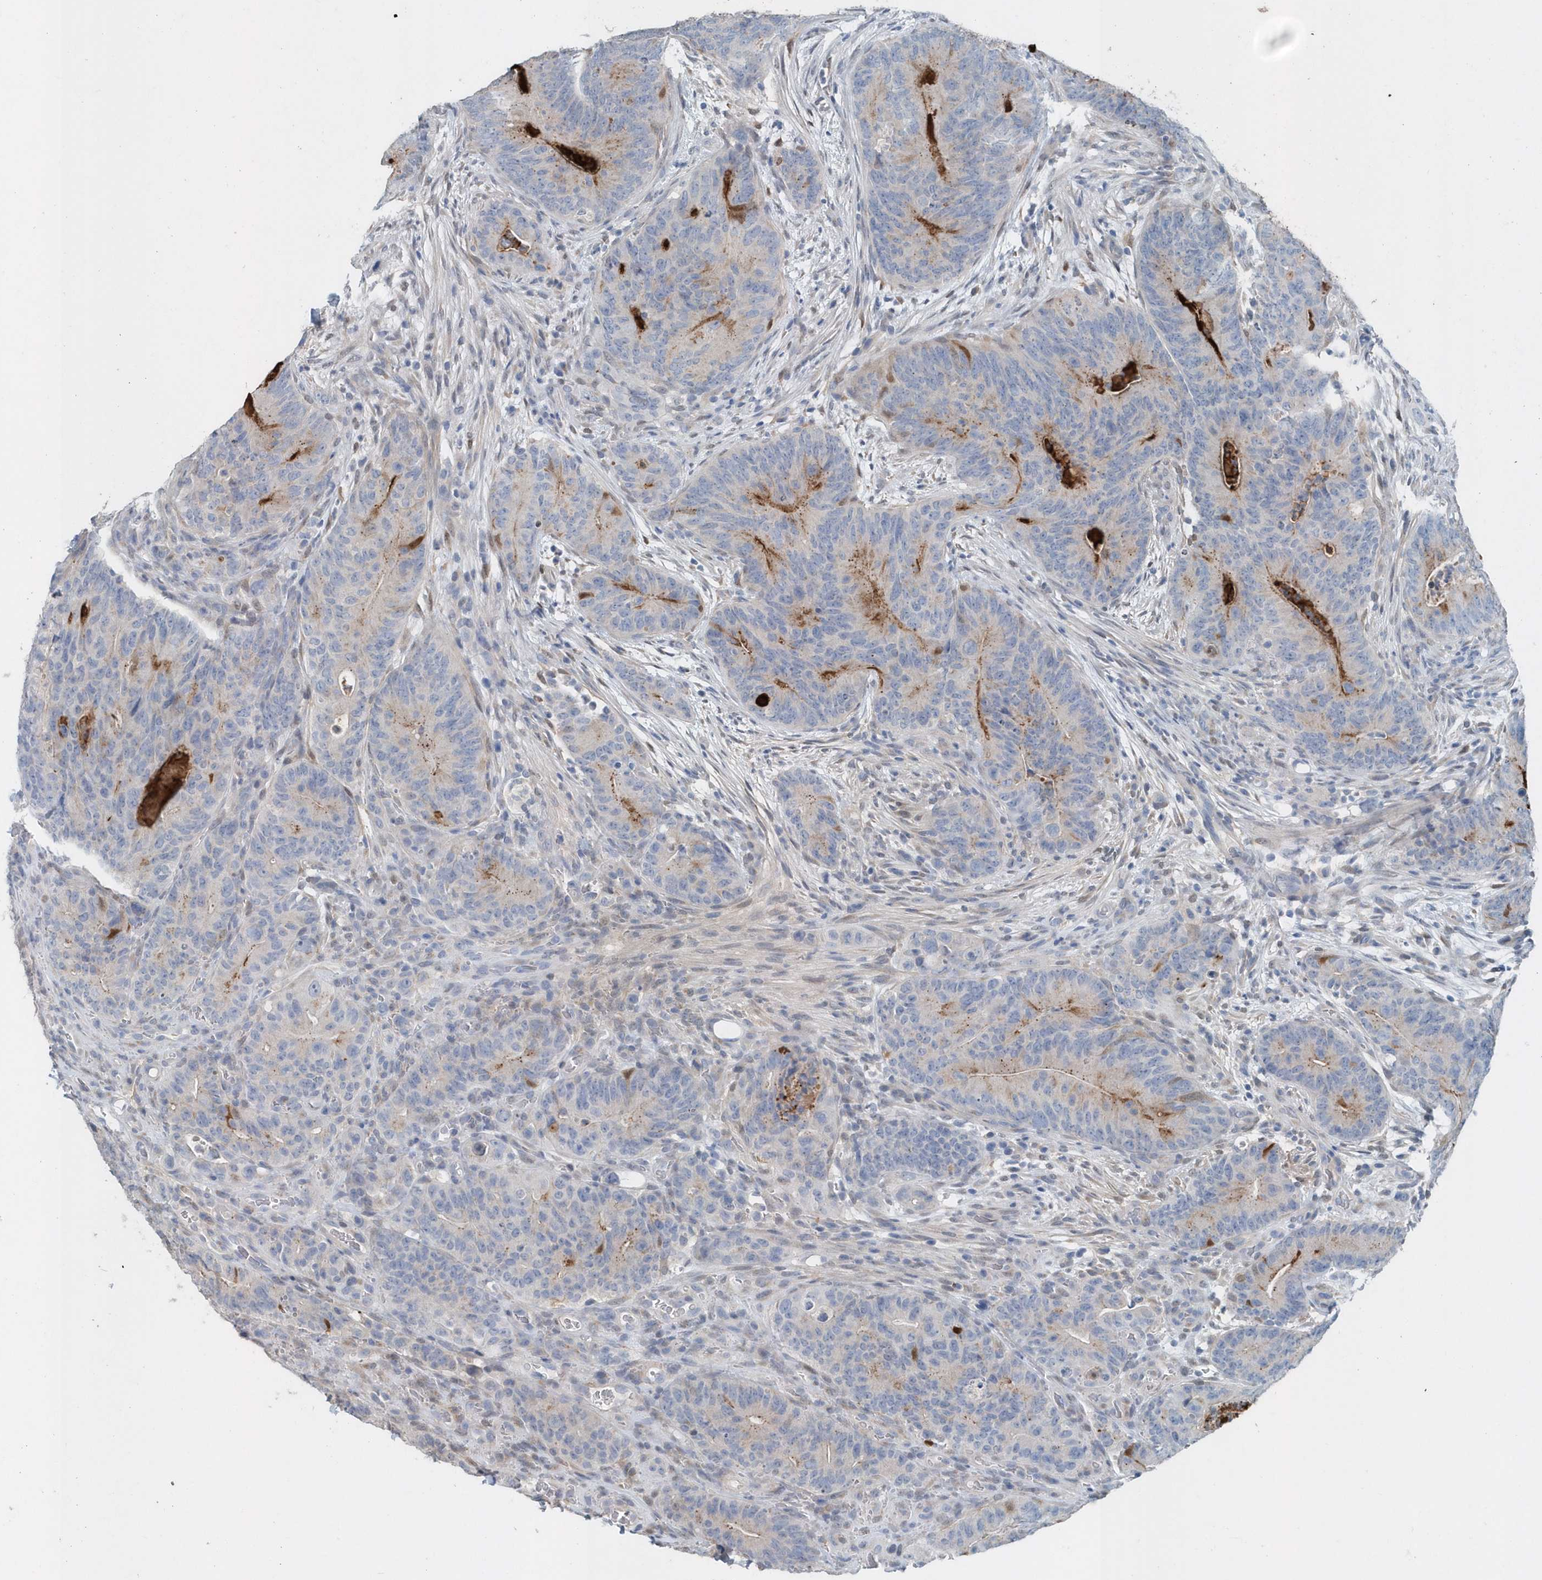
{"staining": {"intensity": "negative", "quantity": "none", "location": "none"}, "tissue": "colorectal cancer", "cell_type": "Tumor cells", "image_type": "cancer", "snomed": [{"axis": "morphology", "description": "Normal tissue, NOS"}, {"axis": "topography", "description": "Colon"}], "caption": "High magnification brightfield microscopy of colorectal cancer stained with DAB (brown) and counterstained with hematoxylin (blue): tumor cells show no significant staining. (Brightfield microscopy of DAB (3,3'-diaminobenzidine) immunohistochemistry (IHC) at high magnification).", "gene": "PFN2", "patient": {"sex": "female", "age": 82}}